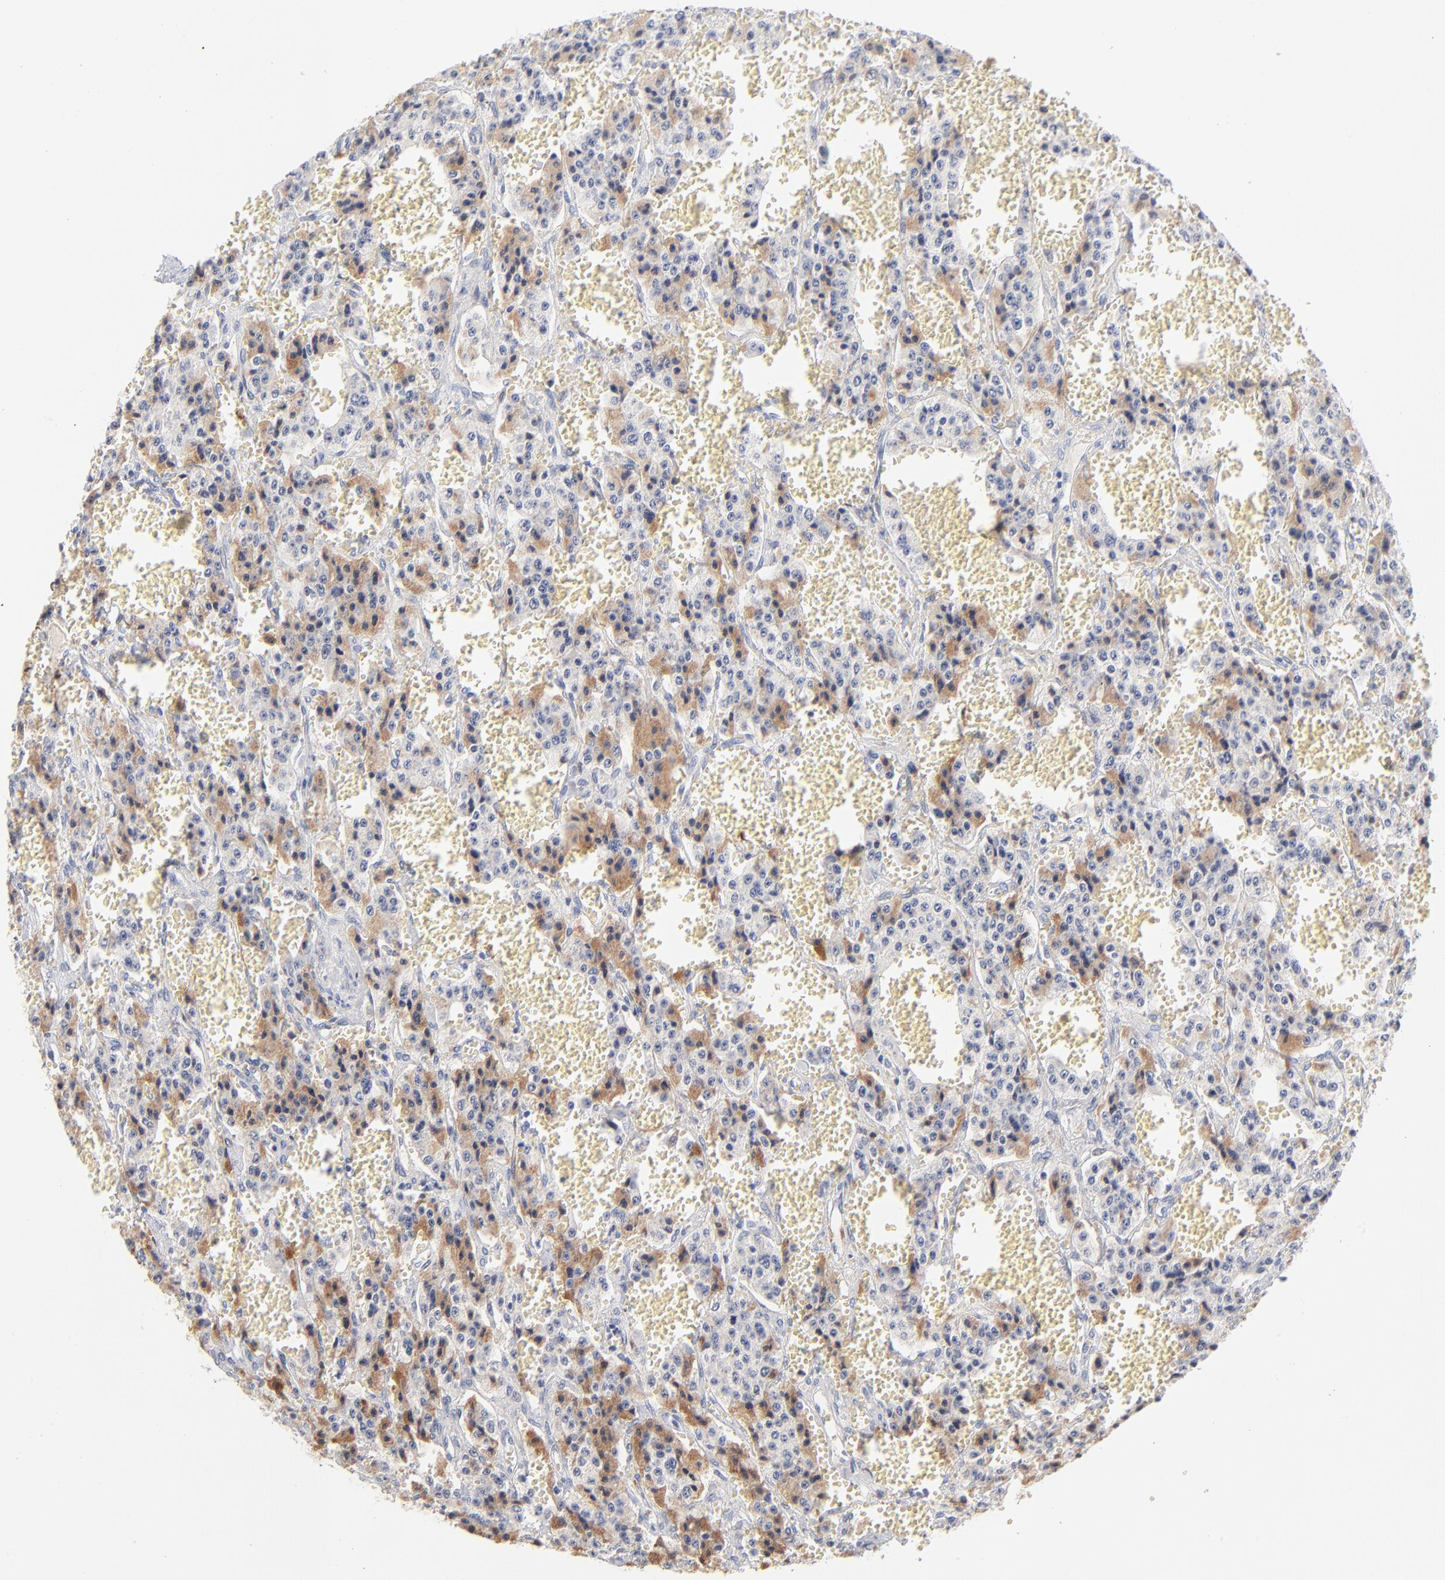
{"staining": {"intensity": "moderate", "quantity": "<25%", "location": "cytoplasmic/membranous"}, "tissue": "carcinoid", "cell_type": "Tumor cells", "image_type": "cancer", "snomed": [{"axis": "morphology", "description": "Carcinoid, malignant, NOS"}, {"axis": "topography", "description": "Small intestine"}], "caption": "About <25% of tumor cells in carcinoid reveal moderate cytoplasmic/membranous protein expression as visualized by brown immunohistochemical staining.", "gene": "APOH", "patient": {"sex": "male", "age": 52}}